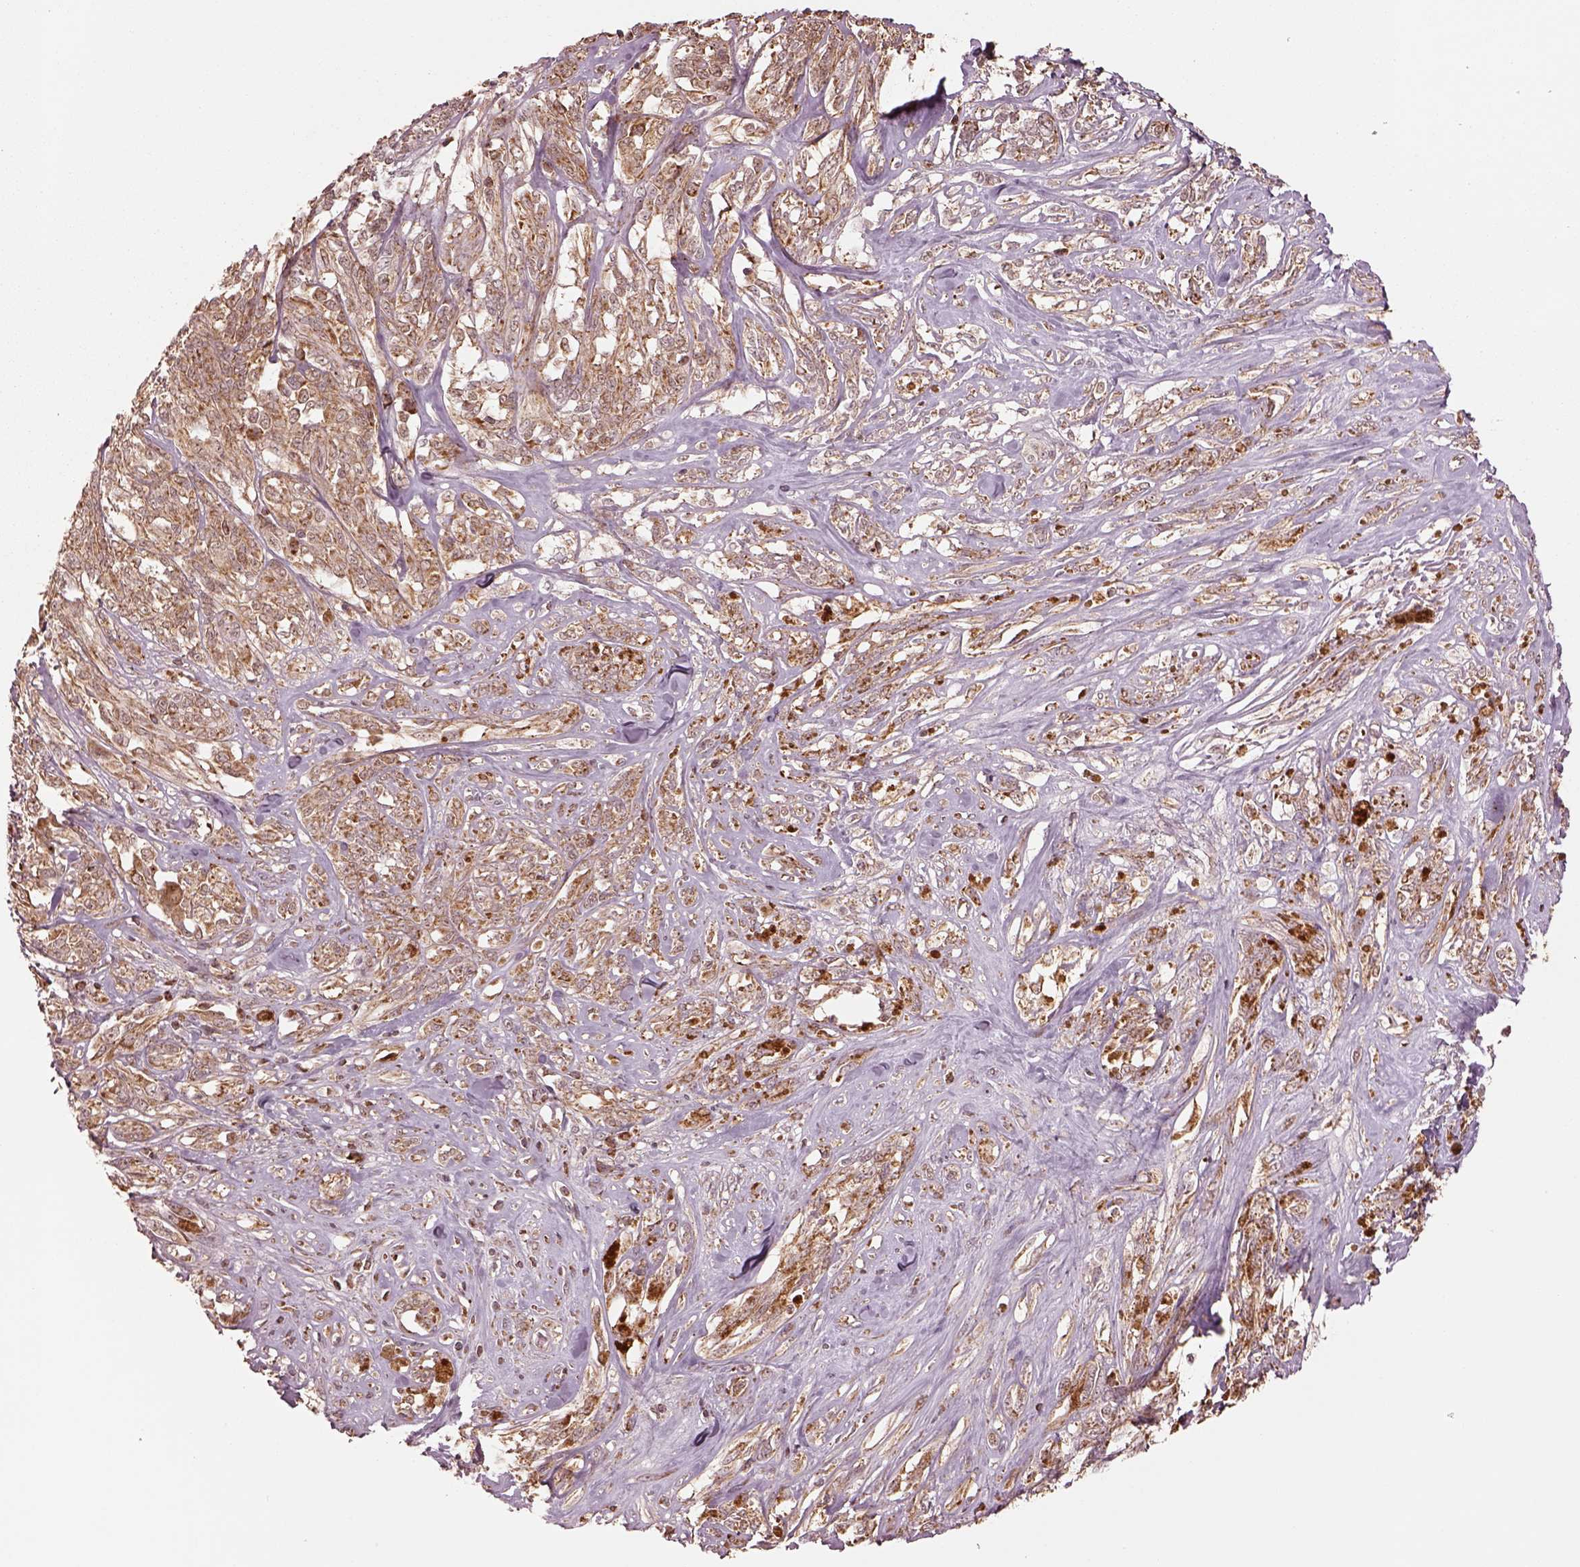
{"staining": {"intensity": "moderate", "quantity": ">75%", "location": "cytoplasmic/membranous"}, "tissue": "melanoma", "cell_type": "Tumor cells", "image_type": "cancer", "snomed": [{"axis": "morphology", "description": "Malignant melanoma, NOS"}, {"axis": "topography", "description": "Skin"}], "caption": "Immunohistochemistry (DAB (3,3'-diaminobenzidine)) staining of human malignant melanoma demonstrates moderate cytoplasmic/membranous protein positivity in about >75% of tumor cells.", "gene": "SEL1L3", "patient": {"sex": "female", "age": 91}}